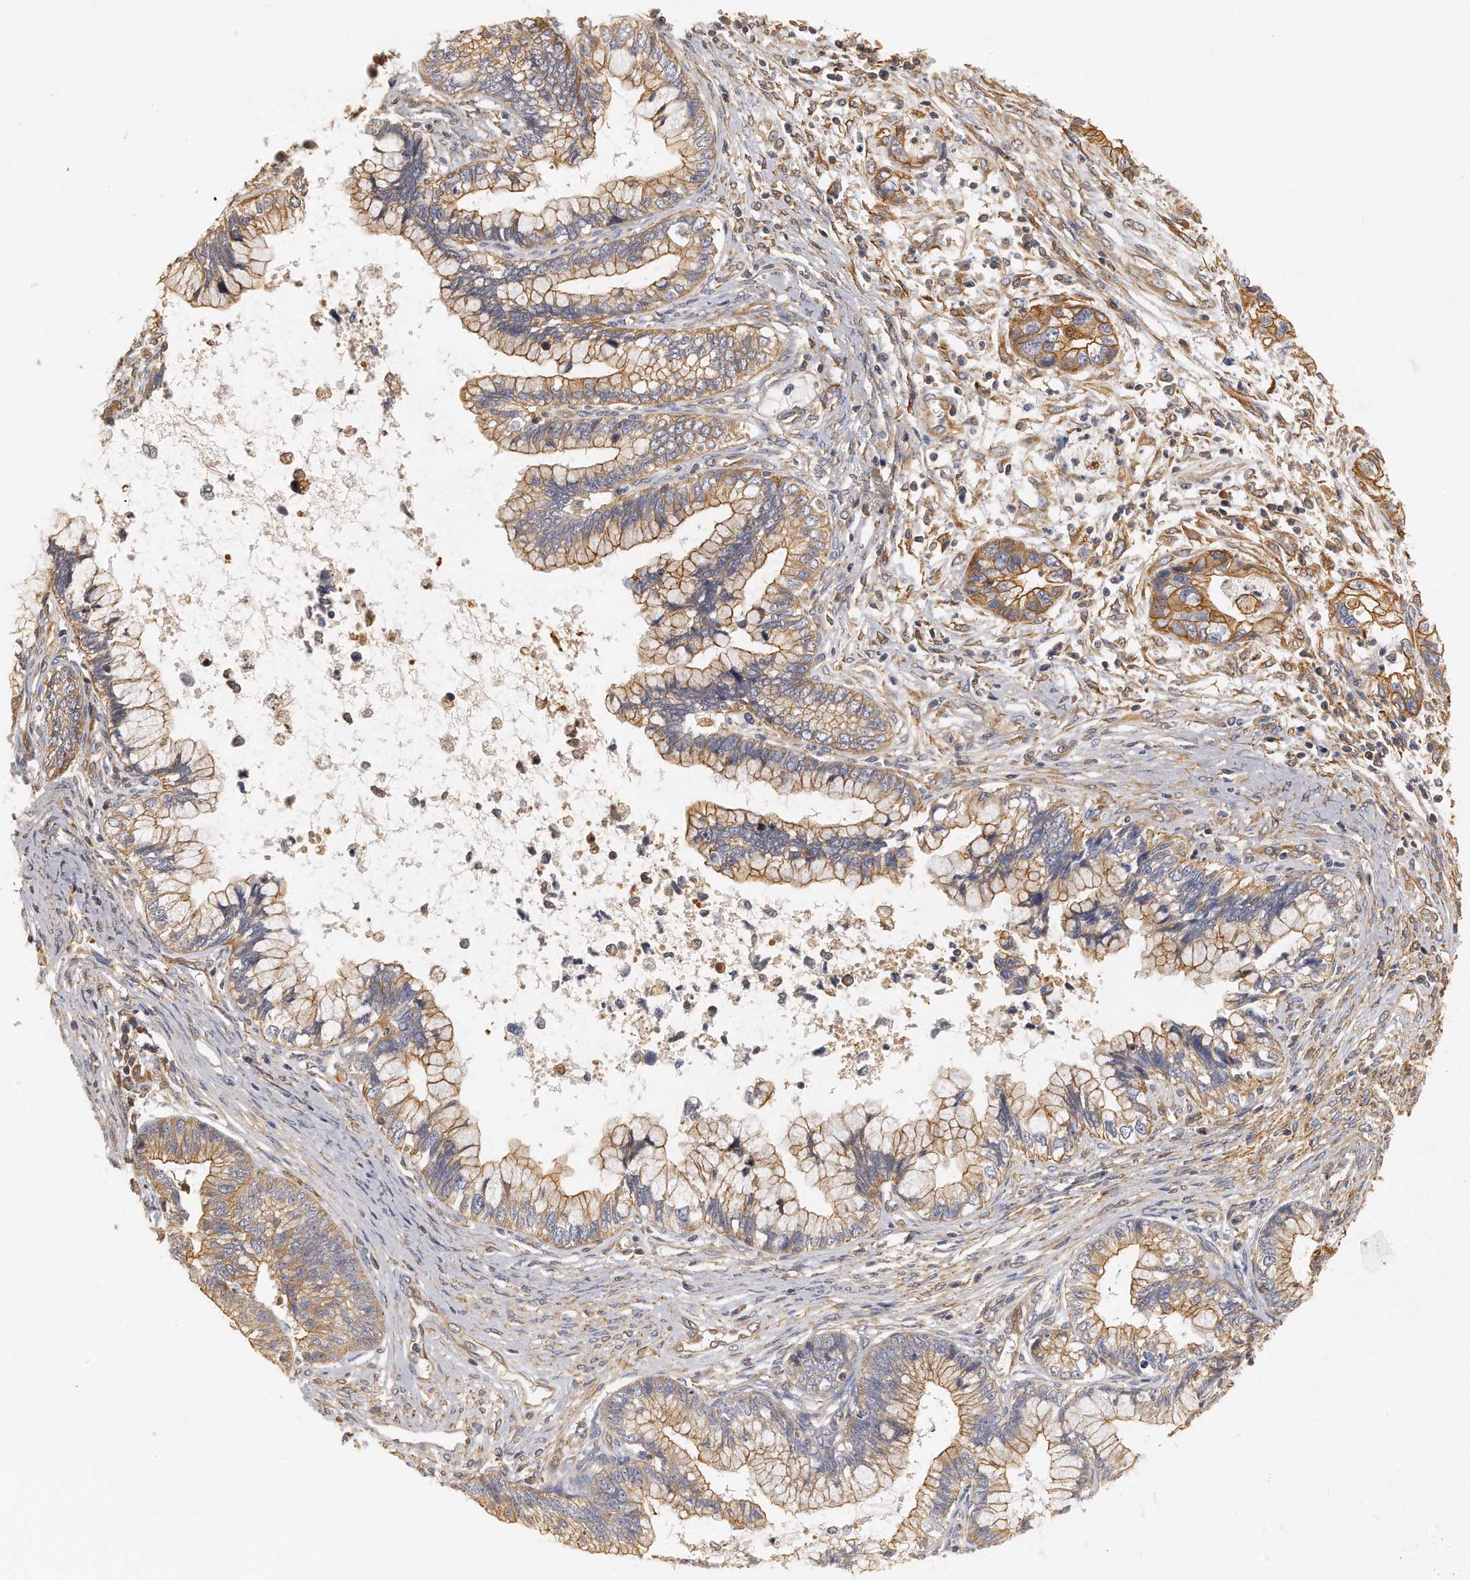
{"staining": {"intensity": "moderate", "quantity": ">75%", "location": "cytoplasmic/membranous"}, "tissue": "cervical cancer", "cell_type": "Tumor cells", "image_type": "cancer", "snomed": [{"axis": "morphology", "description": "Adenocarcinoma, NOS"}, {"axis": "topography", "description": "Cervix"}], "caption": "A brown stain shows moderate cytoplasmic/membranous positivity of a protein in human cervical adenocarcinoma tumor cells. The protein of interest is stained brown, and the nuclei are stained in blue (DAB (3,3'-diaminobenzidine) IHC with brightfield microscopy, high magnification).", "gene": "CHST7", "patient": {"sex": "female", "age": 44}}